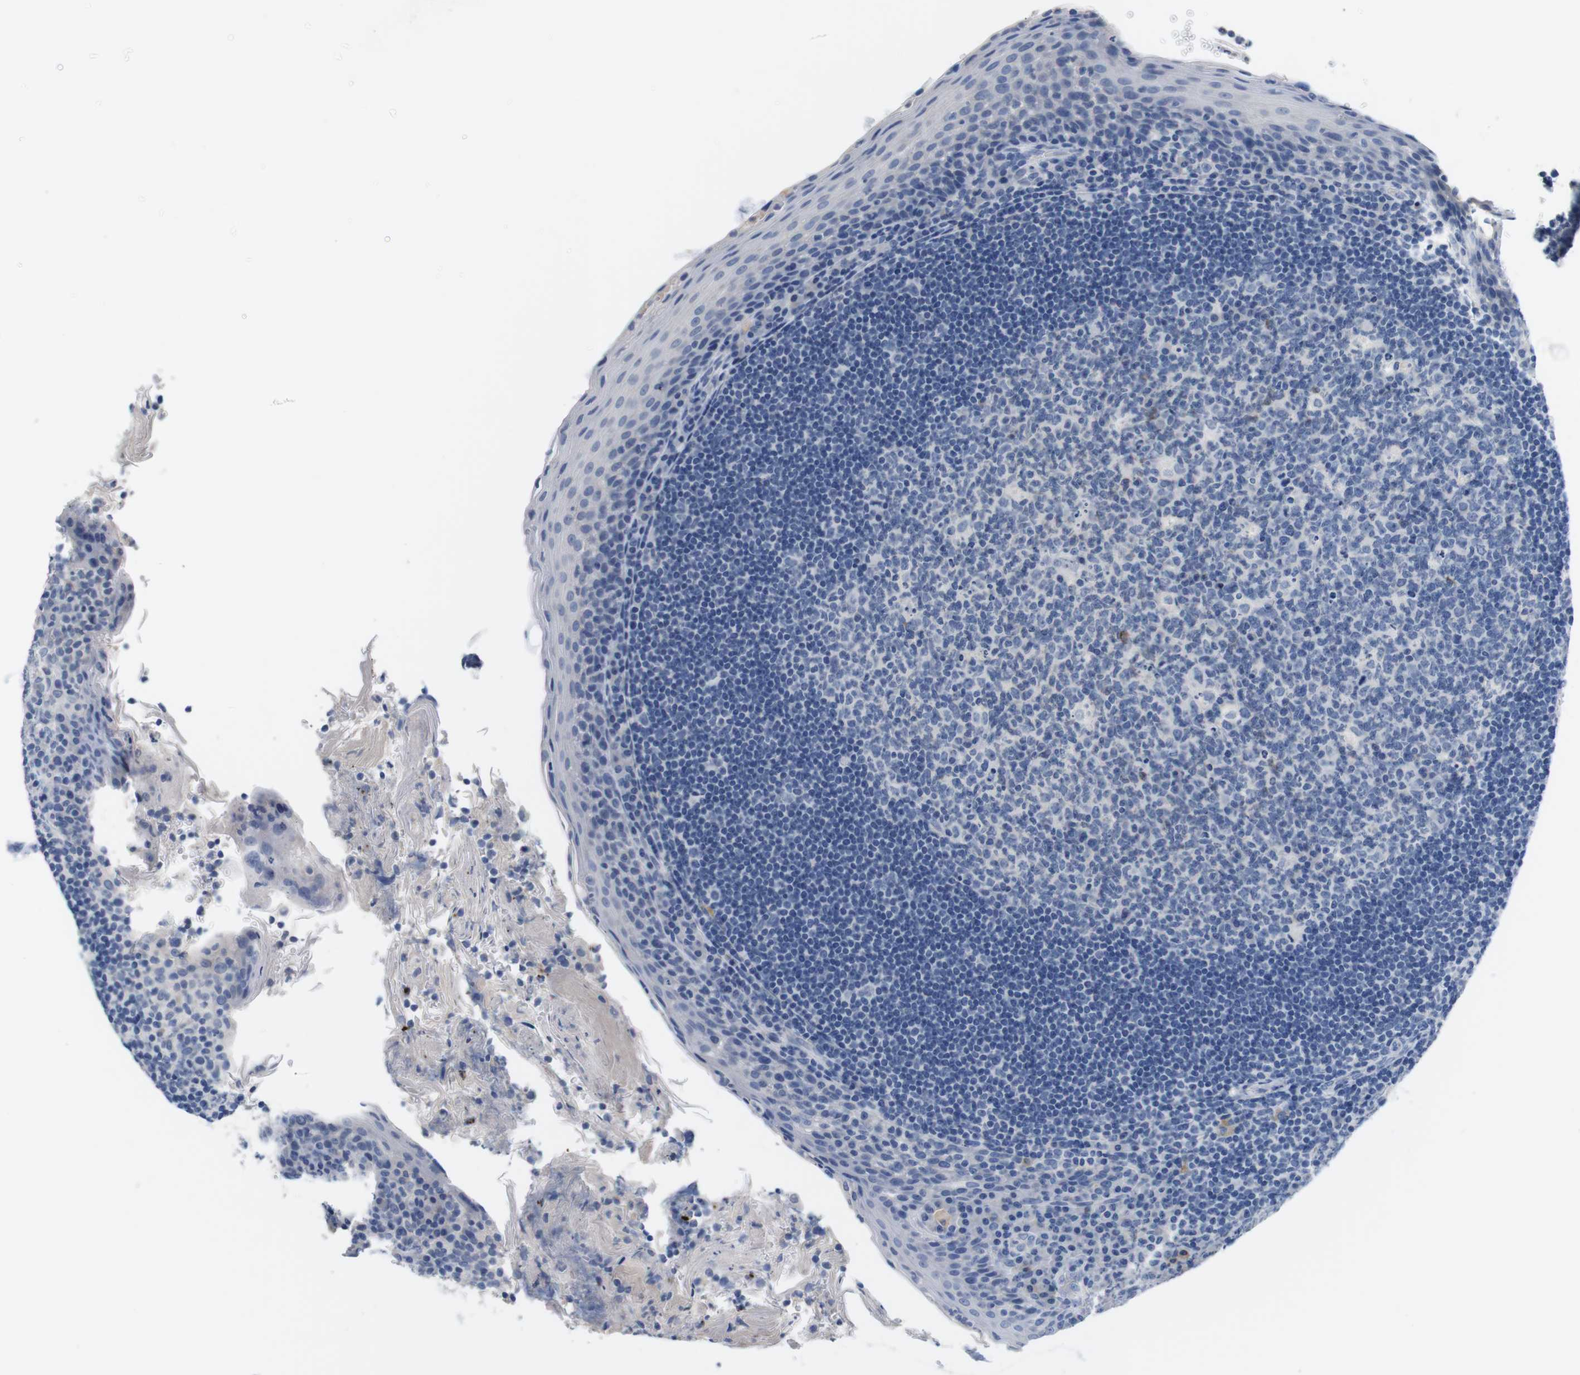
{"staining": {"intensity": "negative", "quantity": "none", "location": "none"}, "tissue": "tonsil", "cell_type": "Germinal center cells", "image_type": "normal", "snomed": [{"axis": "morphology", "description": "Normal tissue, NOS"}, {"axis": "topography", "description": "Tonsil"}], "caption": "An immunohistochemistry (IHC) photomicrograph of normal tonsil is shown. There is no staining in germinal center cells of tonsil. (DAB immunohistochemistry (IHC) visualized using brightfield microscopy, high magnification).", "gene": "MAP6", "patient": {"sex": "male", "age": 17}}